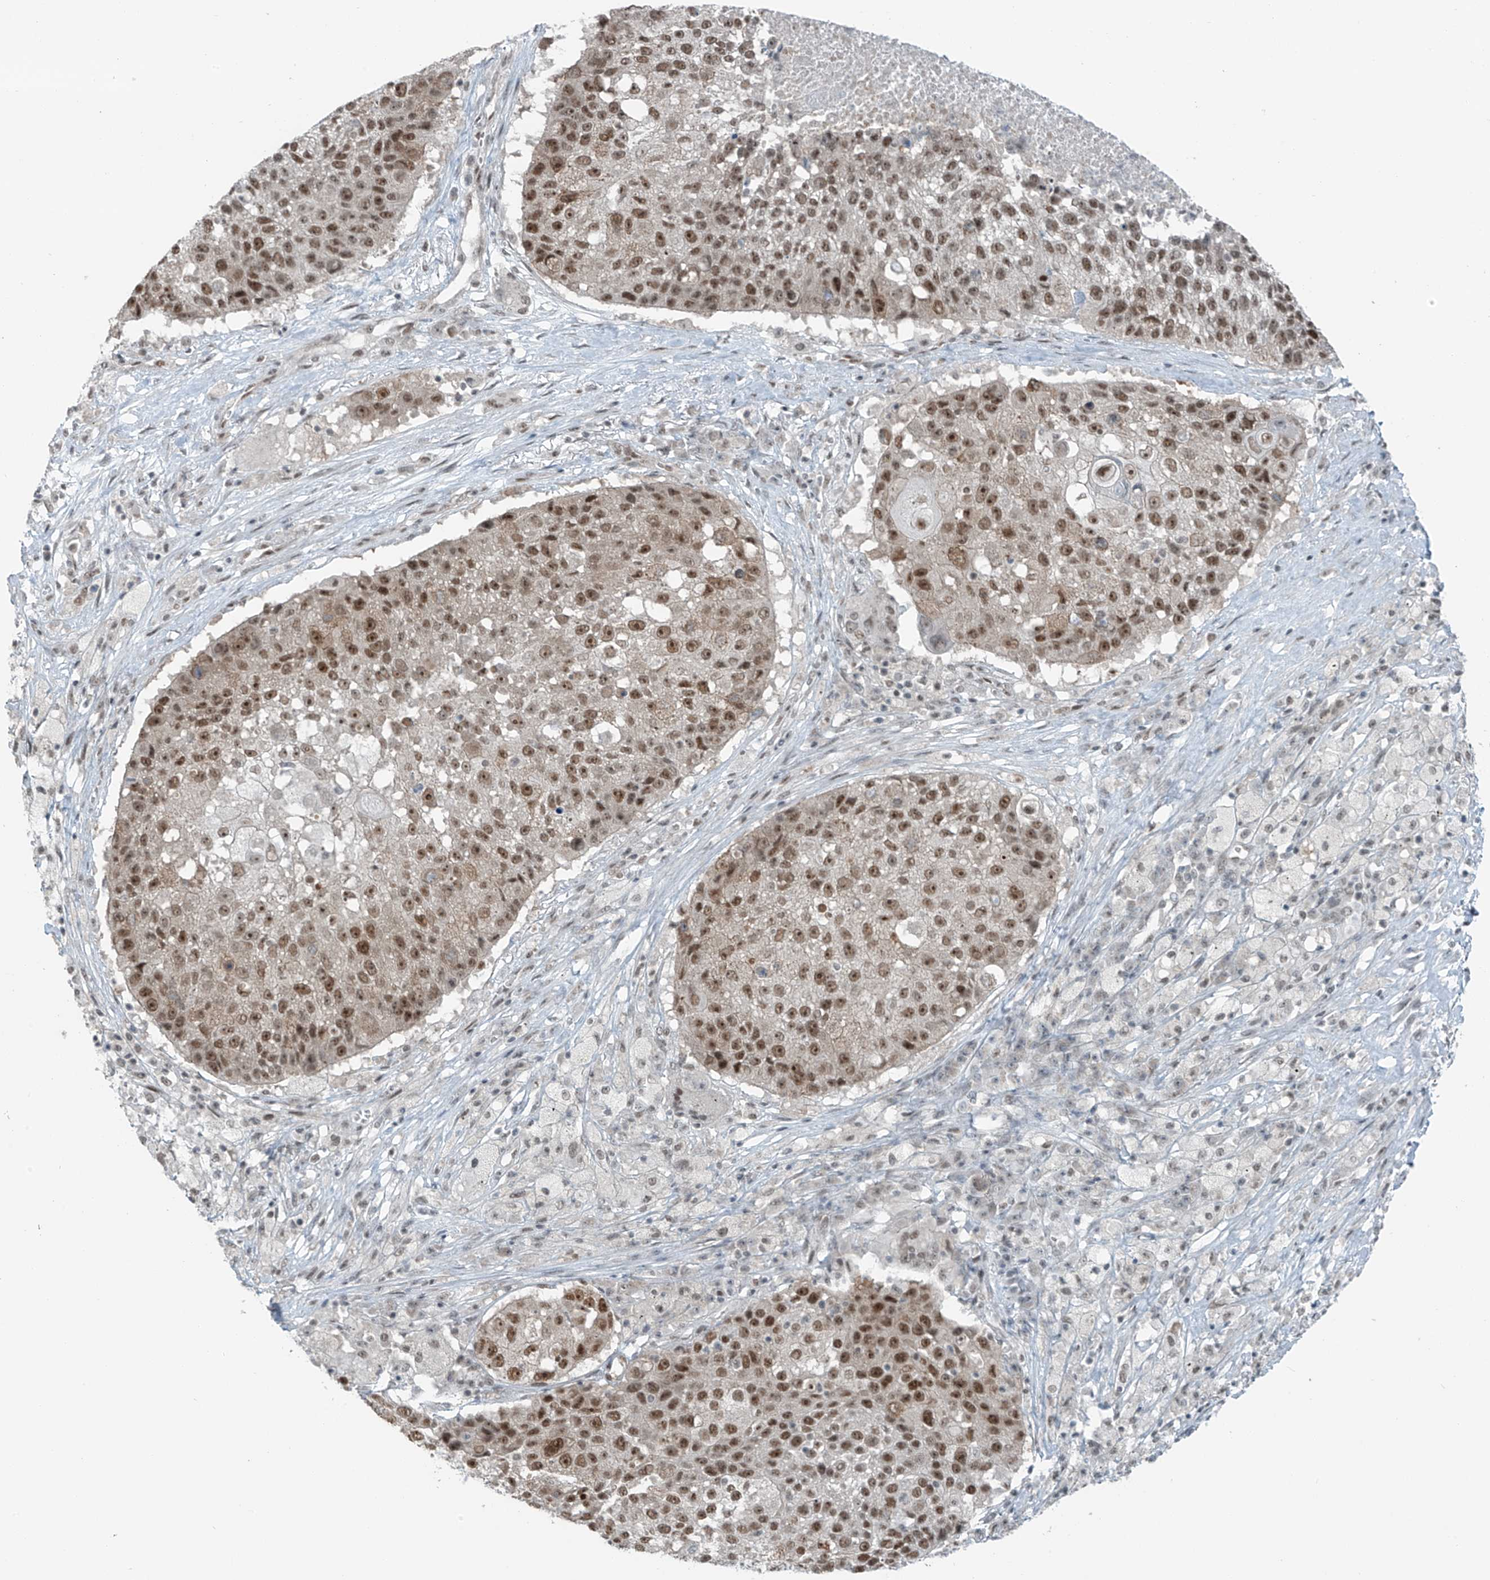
{"staining": {"intensity": "moderate", "quantity": ">75%", "location": "nuclear"}, "tissue": "lung cancer", "cell_type": "Tumor cells", "image_type": "cancer", "snomed": [{"axis": "morphology", "description": "Squamous cell carcinoma, NOS"}, {"axis": "topography", "description": "Lung"}], "caption": "The image displays immunohistochemical staining of lung cancer. There is moderate nuclear staining is present in approximately >75% of tumor cells.", "gene": "WRNIP1", "patient": {"sex": "male", "age": 61}}